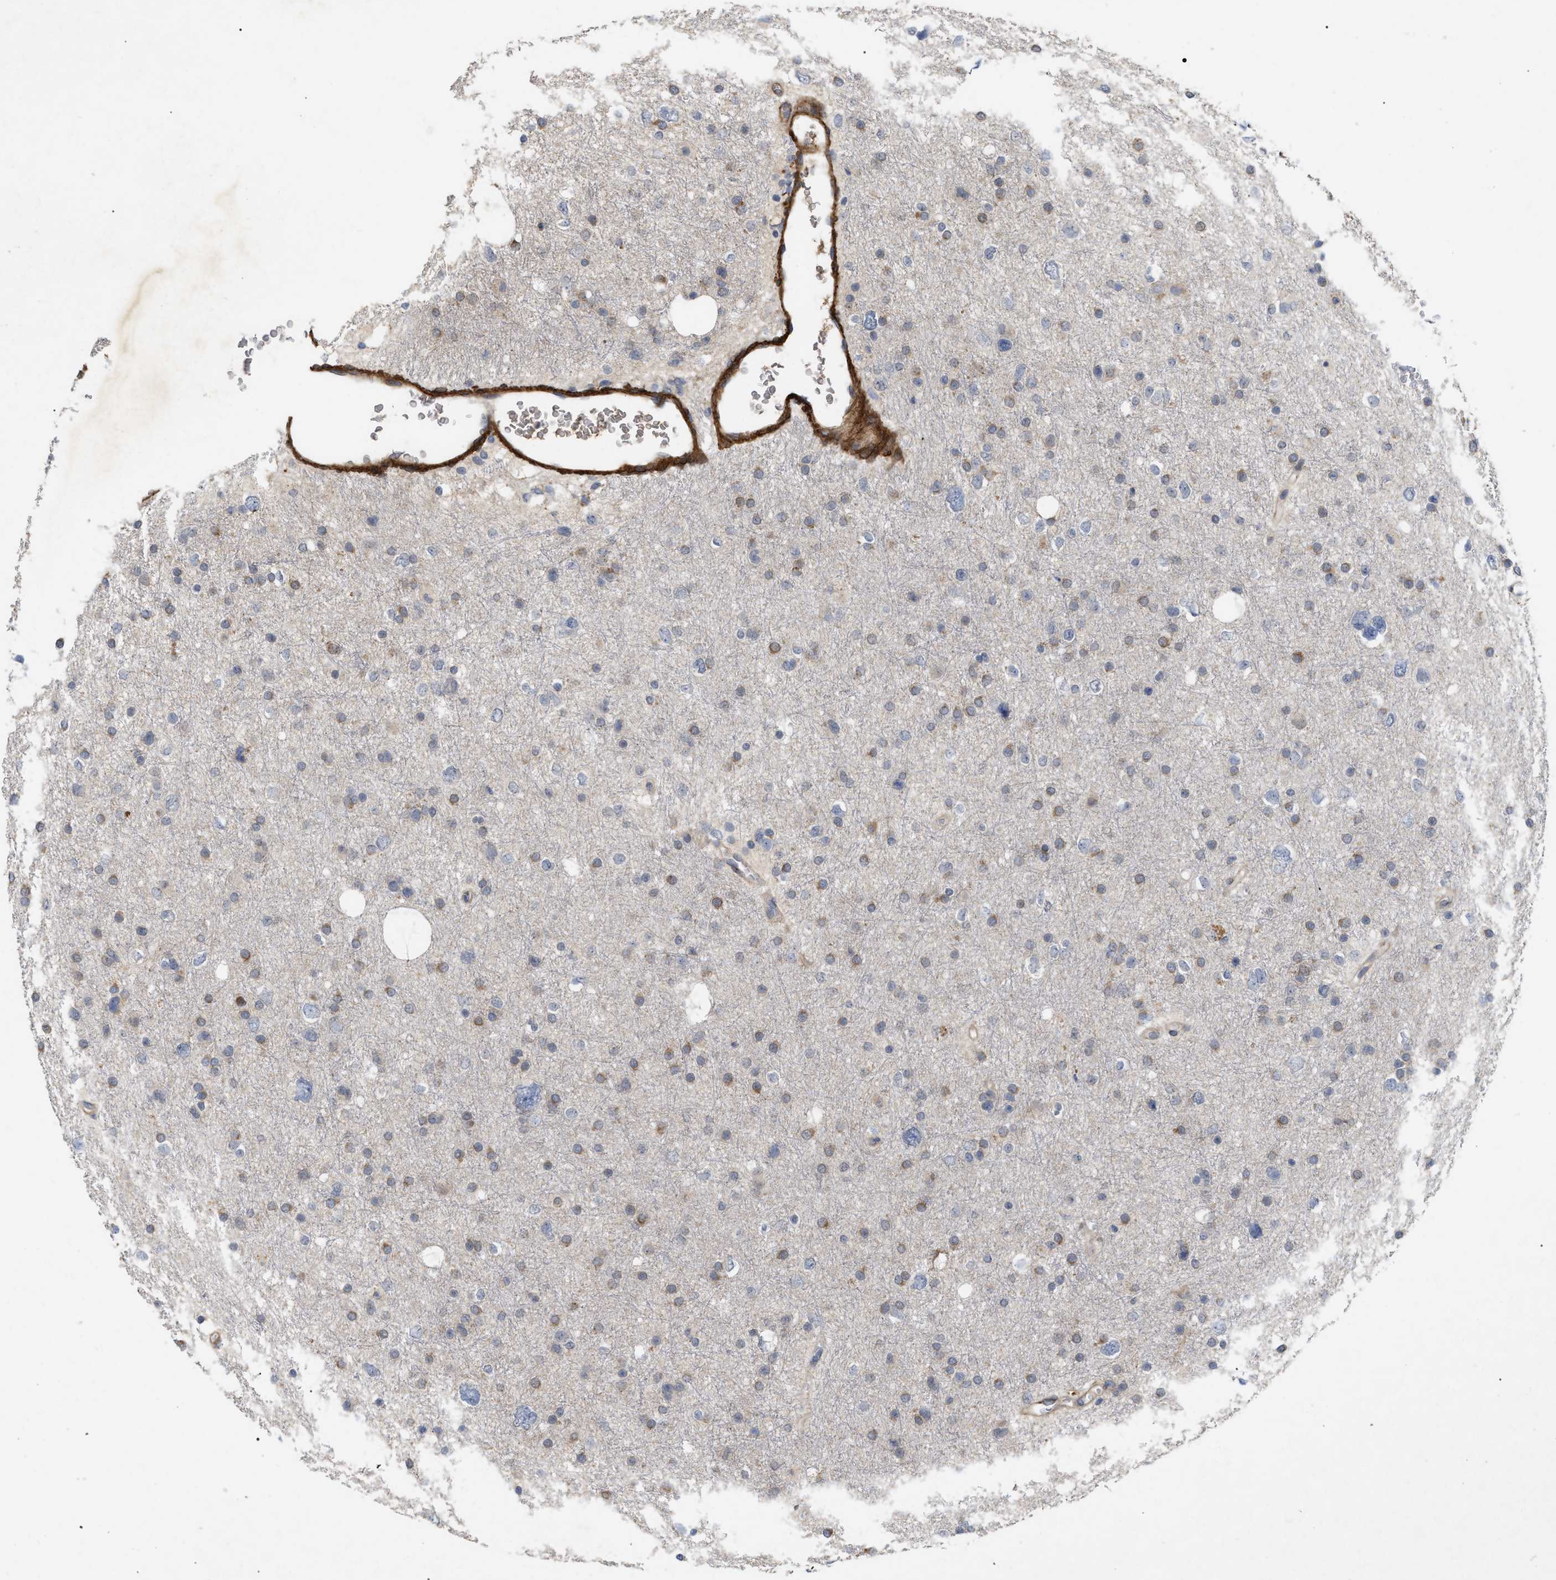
{"staining": {"intensity": "moderate", "quantity": "<25%", "location": "cytoplasmic/membranous"}, "tissue": "glioma", "cell_type": "Tumor cells", "image_type": "cancer", "snomed": [{"axis": "morphology", "description": "Glioma, malignant, Low grade"}, {"axis": "topography", "description": "Brain"}], "caption": "There is low levels of moderate cytoplasmic/membranous staining in tumor cells of glioma, as demonstrated by immunohistochemical staining (brown color).", "gene": "ST6GALNAC6", "patient": {"sex": "female", "age": 37}}